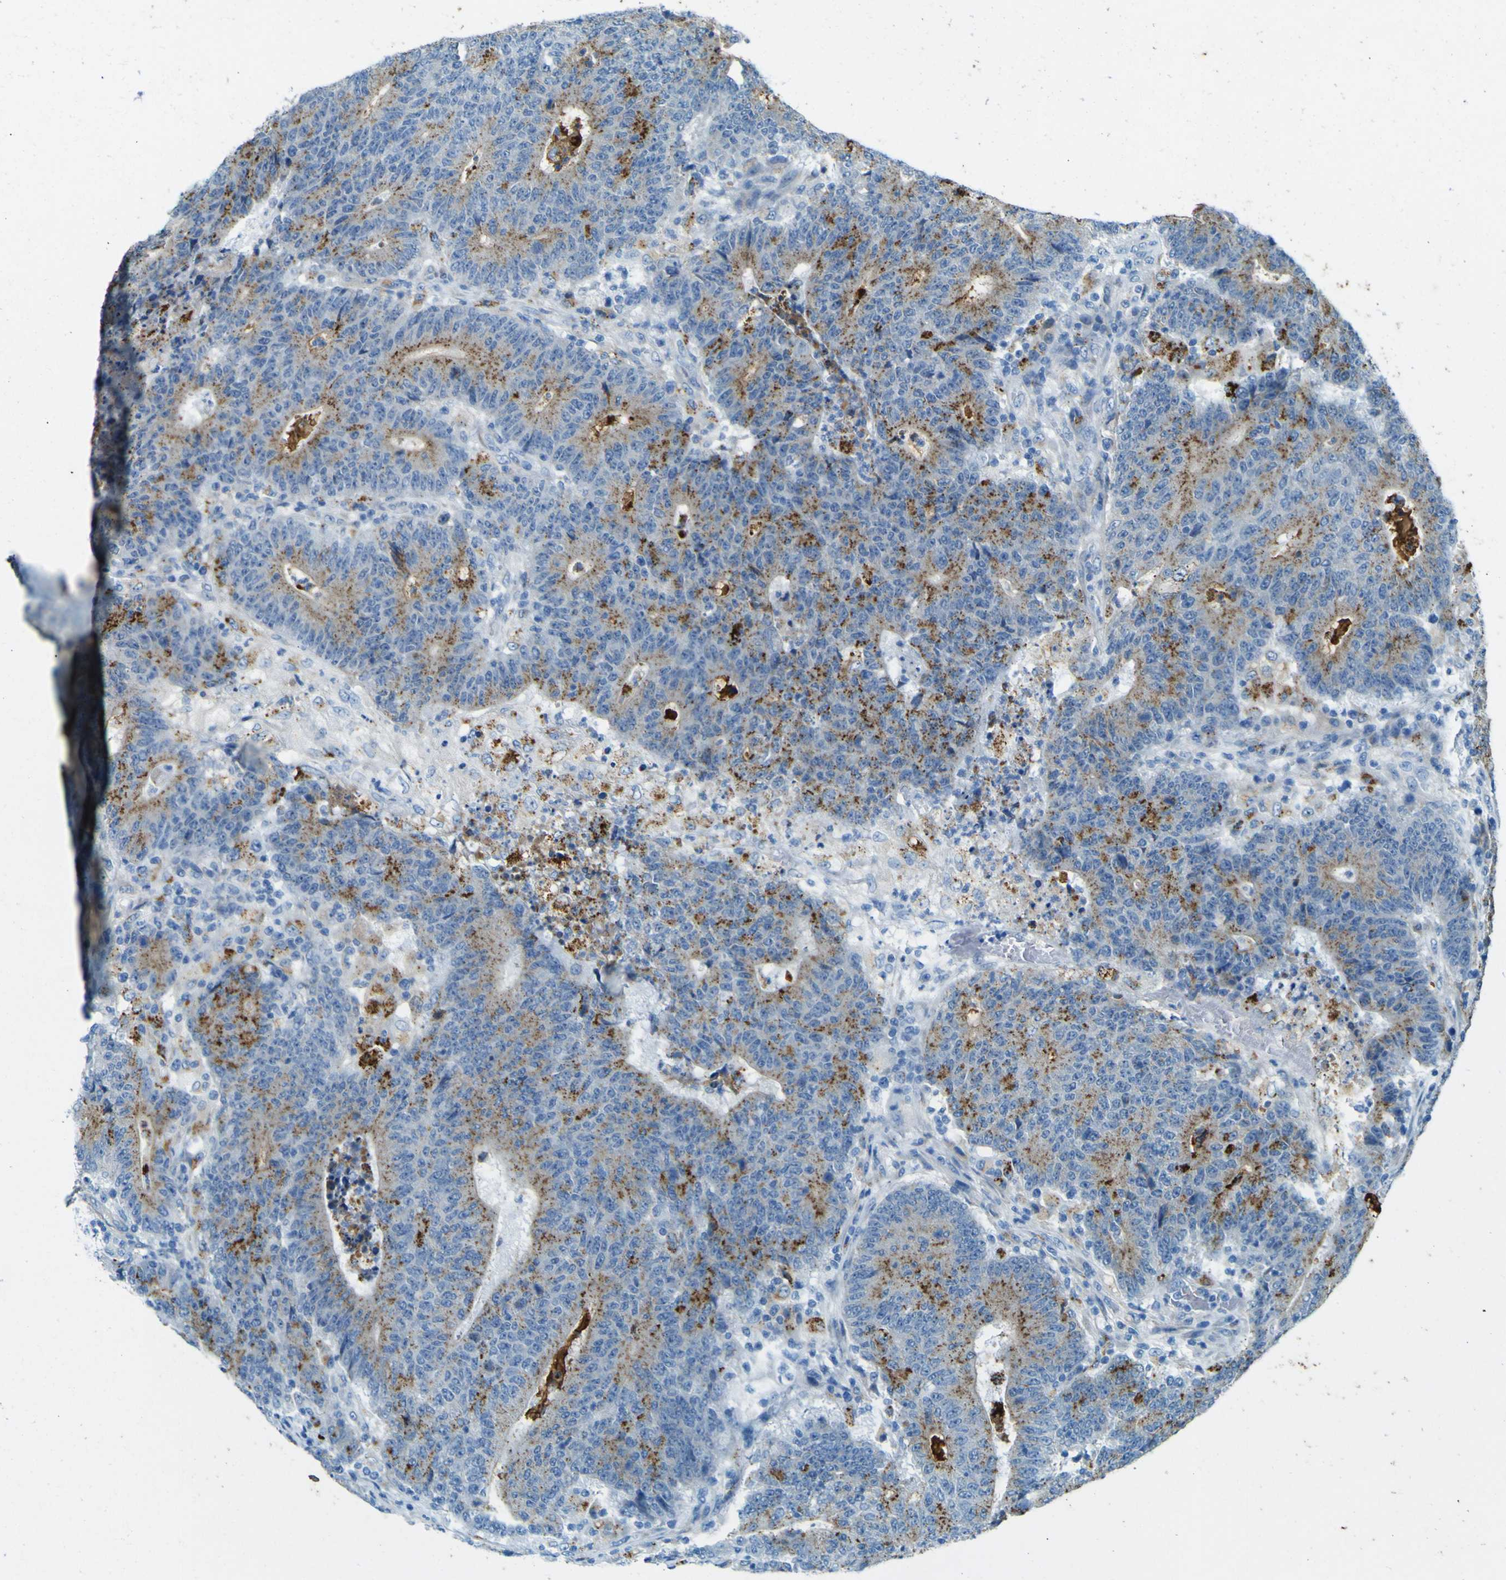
{"staining": {"intensity": "moderate", "quantity": ">75%", "location": "cytoplasmic/membranous"}, "tissue": "colorectal cancer", "cell_type": "Tumor cells", "image_type": "cancer", "snomed": [{"axis": "morphology", "description": "Normal tissue, NOS"}, {"axis": "morphology", "description": "Adenocarcinoma, NOS"}, {"axis": "topography", "description": "Colon"}], "caption": "DAB (3,3'-diaminobenzidine) immunohistochemical staining of adenocarcinoma (colorectal) reveals moderate cytoplasmic/membranous protein positivity in about >75% of tumor cells.", "gene": "PDE9A", "patient": {"sex": "female", "age": 75}}